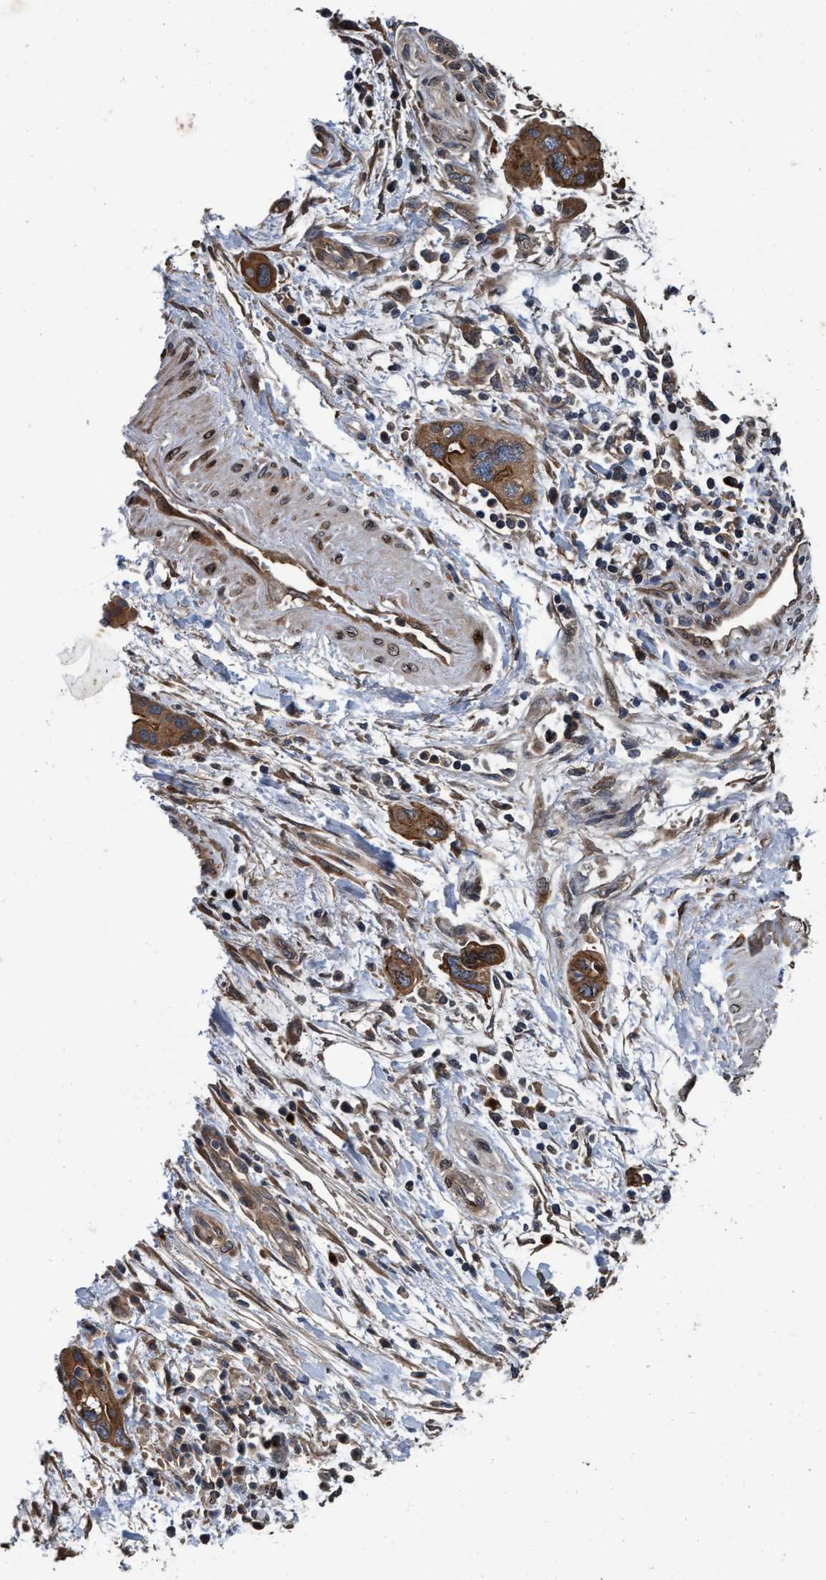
{"staining": {"intensity": "moderate", "quantity": ">75%", "location": "cytoplasmic/membranous"}, "tissue": "pancreatic cancer", "cell_type": "Tumor cells", "image_type": "cancer", "snomed": [{"axis": "morphology", "description": "Normal tissue, NOS"}, {"axis": "morphology", "description": "Adenocarcinoma, NOS"}, {"axis": "topography", "description": "Pancreas"}], "caption": "Tumor cells reveal medium levels of moderate cytoplasmic/membranous staining in approximately >75% of cells in human pancreatic cancer (adenocarcinoma).", "gene": "MACC1", "patient": {"sex": "female", "age": 71}}